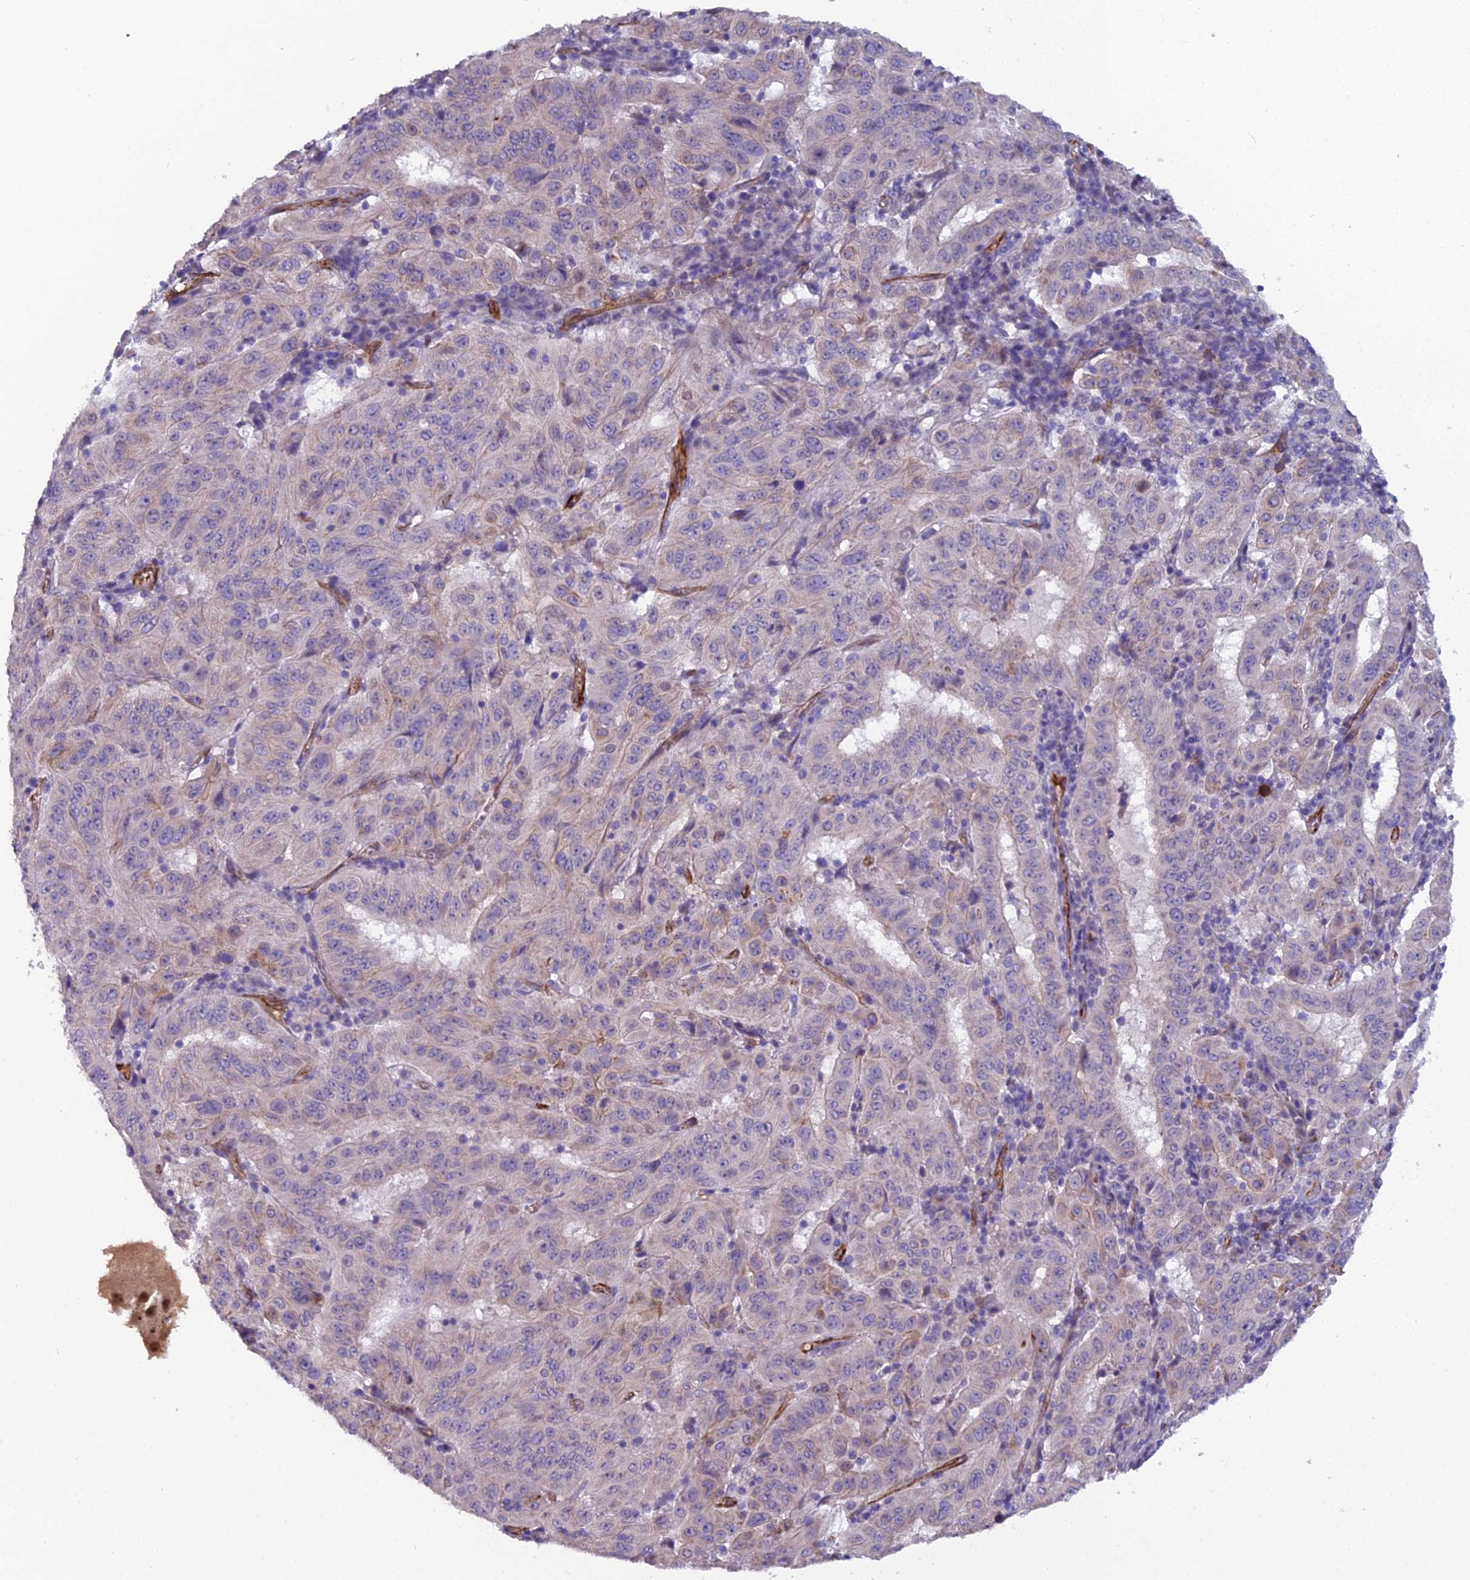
{"staining": {"intensity": "negative", "quantity": "none", "location": "none"}, "tissue": "pancreatic cancer", "cell_type": "Tumor cells", "image_type": "cancer", "snomed": [{"axis": "morphology", "description": "Adenocarcinoma, NOS"}, {"axis": "topography", "description": "Pancreas"}], "caption": "A high-resolution micrograph shows IHC staining of pancreatic cancer (adenocarcinoma), which displays no significant expression in tumor cells.", "gene": "CFAP47", "patient": {"sex": "male", "age": 63}}